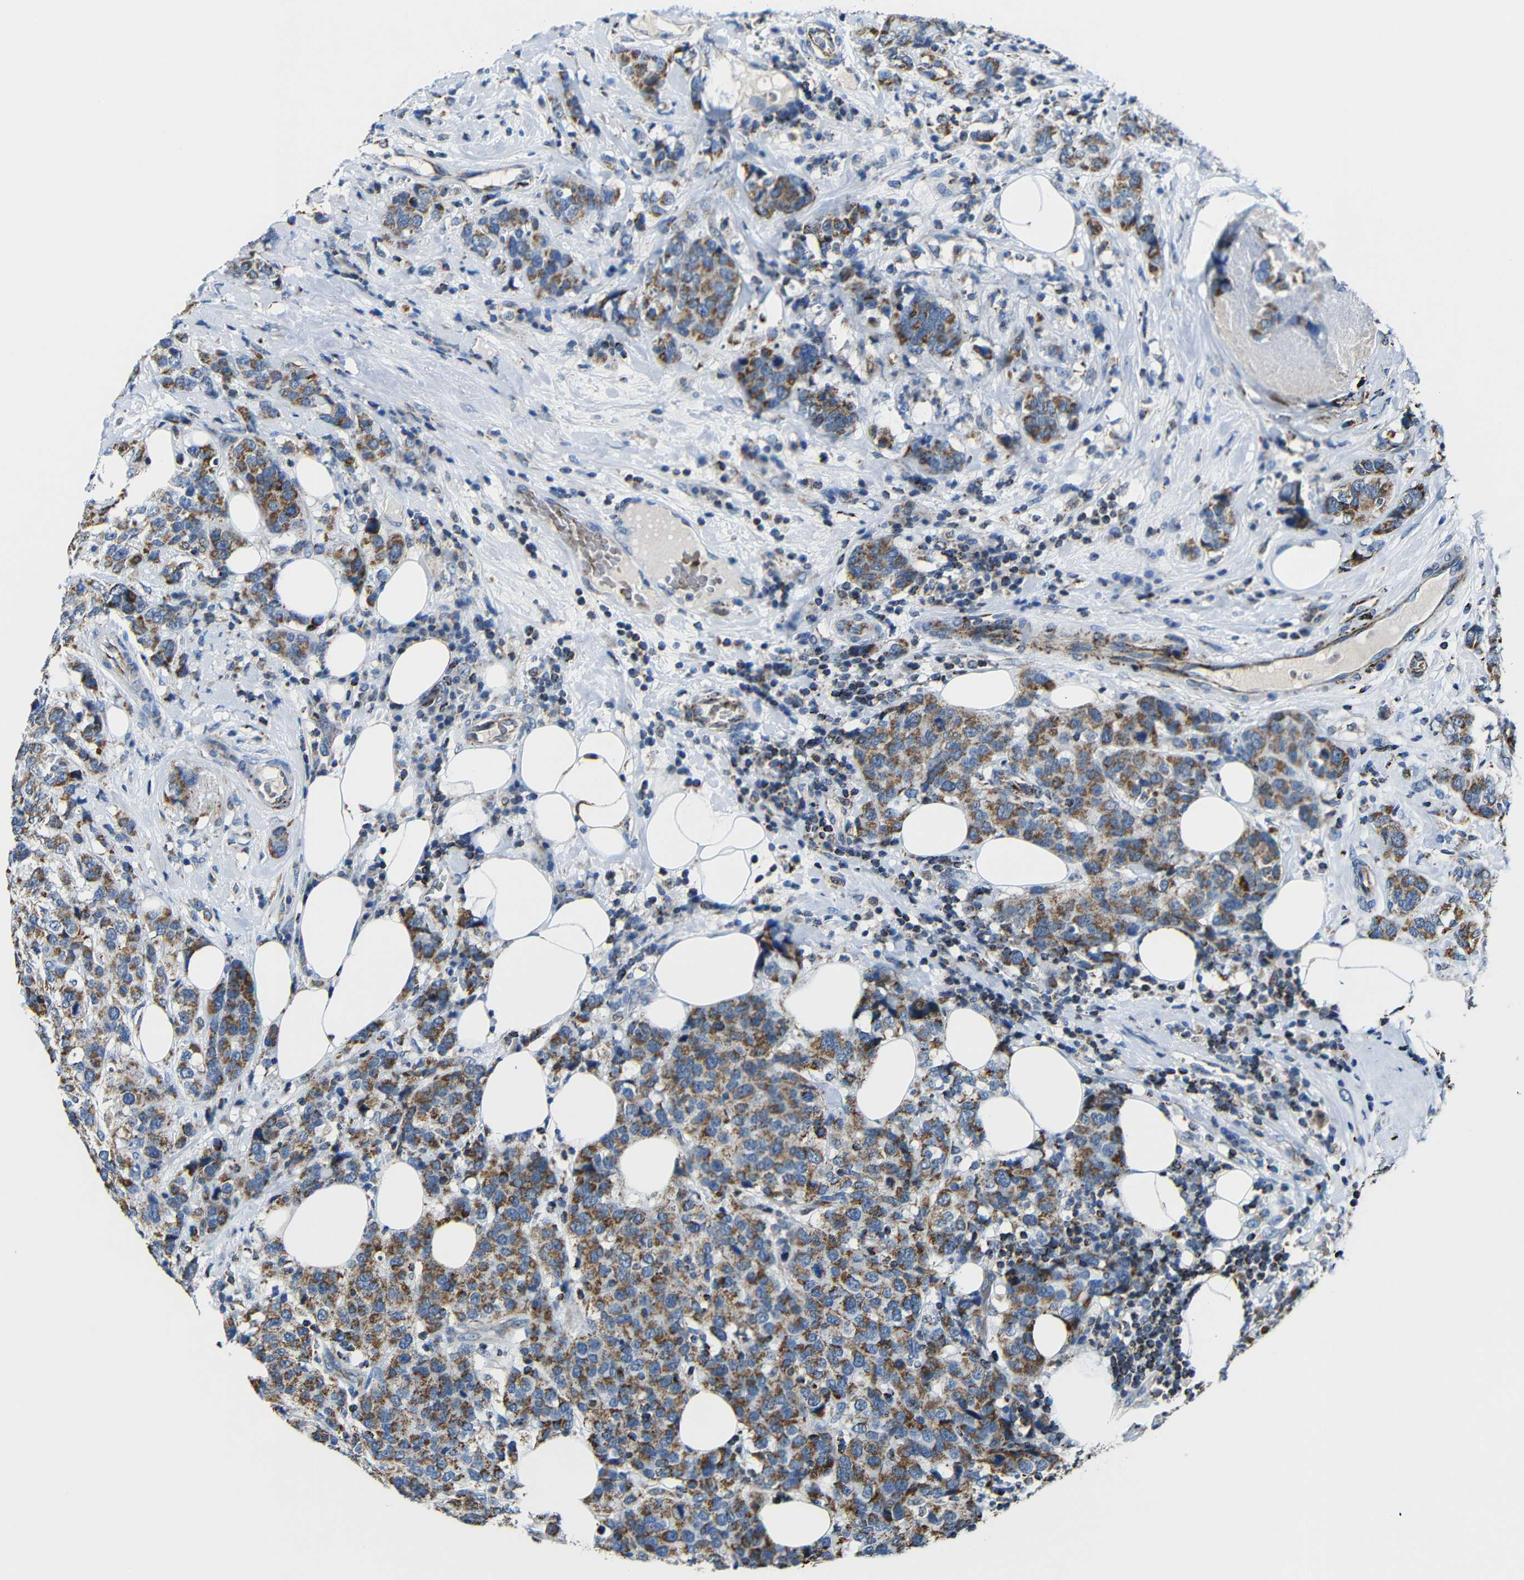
{"staining": {"intensity": "moderate", "quantity": ">75%", "location": "cytoplasmic/membranous"}, "tissue": "breast cancer", "cell_type": "Tumor cells", "image_type": "cancer", "snomed": [{"axis": "morphology", "description": "Lobular carcinoma"}, {"axis": "topography", "description": "Breast"}], "caption": "A brown stain labels moderate cytoplasmic/membranous expression of a protein in breast lobular carcinoma tumor cells.", "gene": "CA5B", "patient": {"sex": "female", "age": 59}}